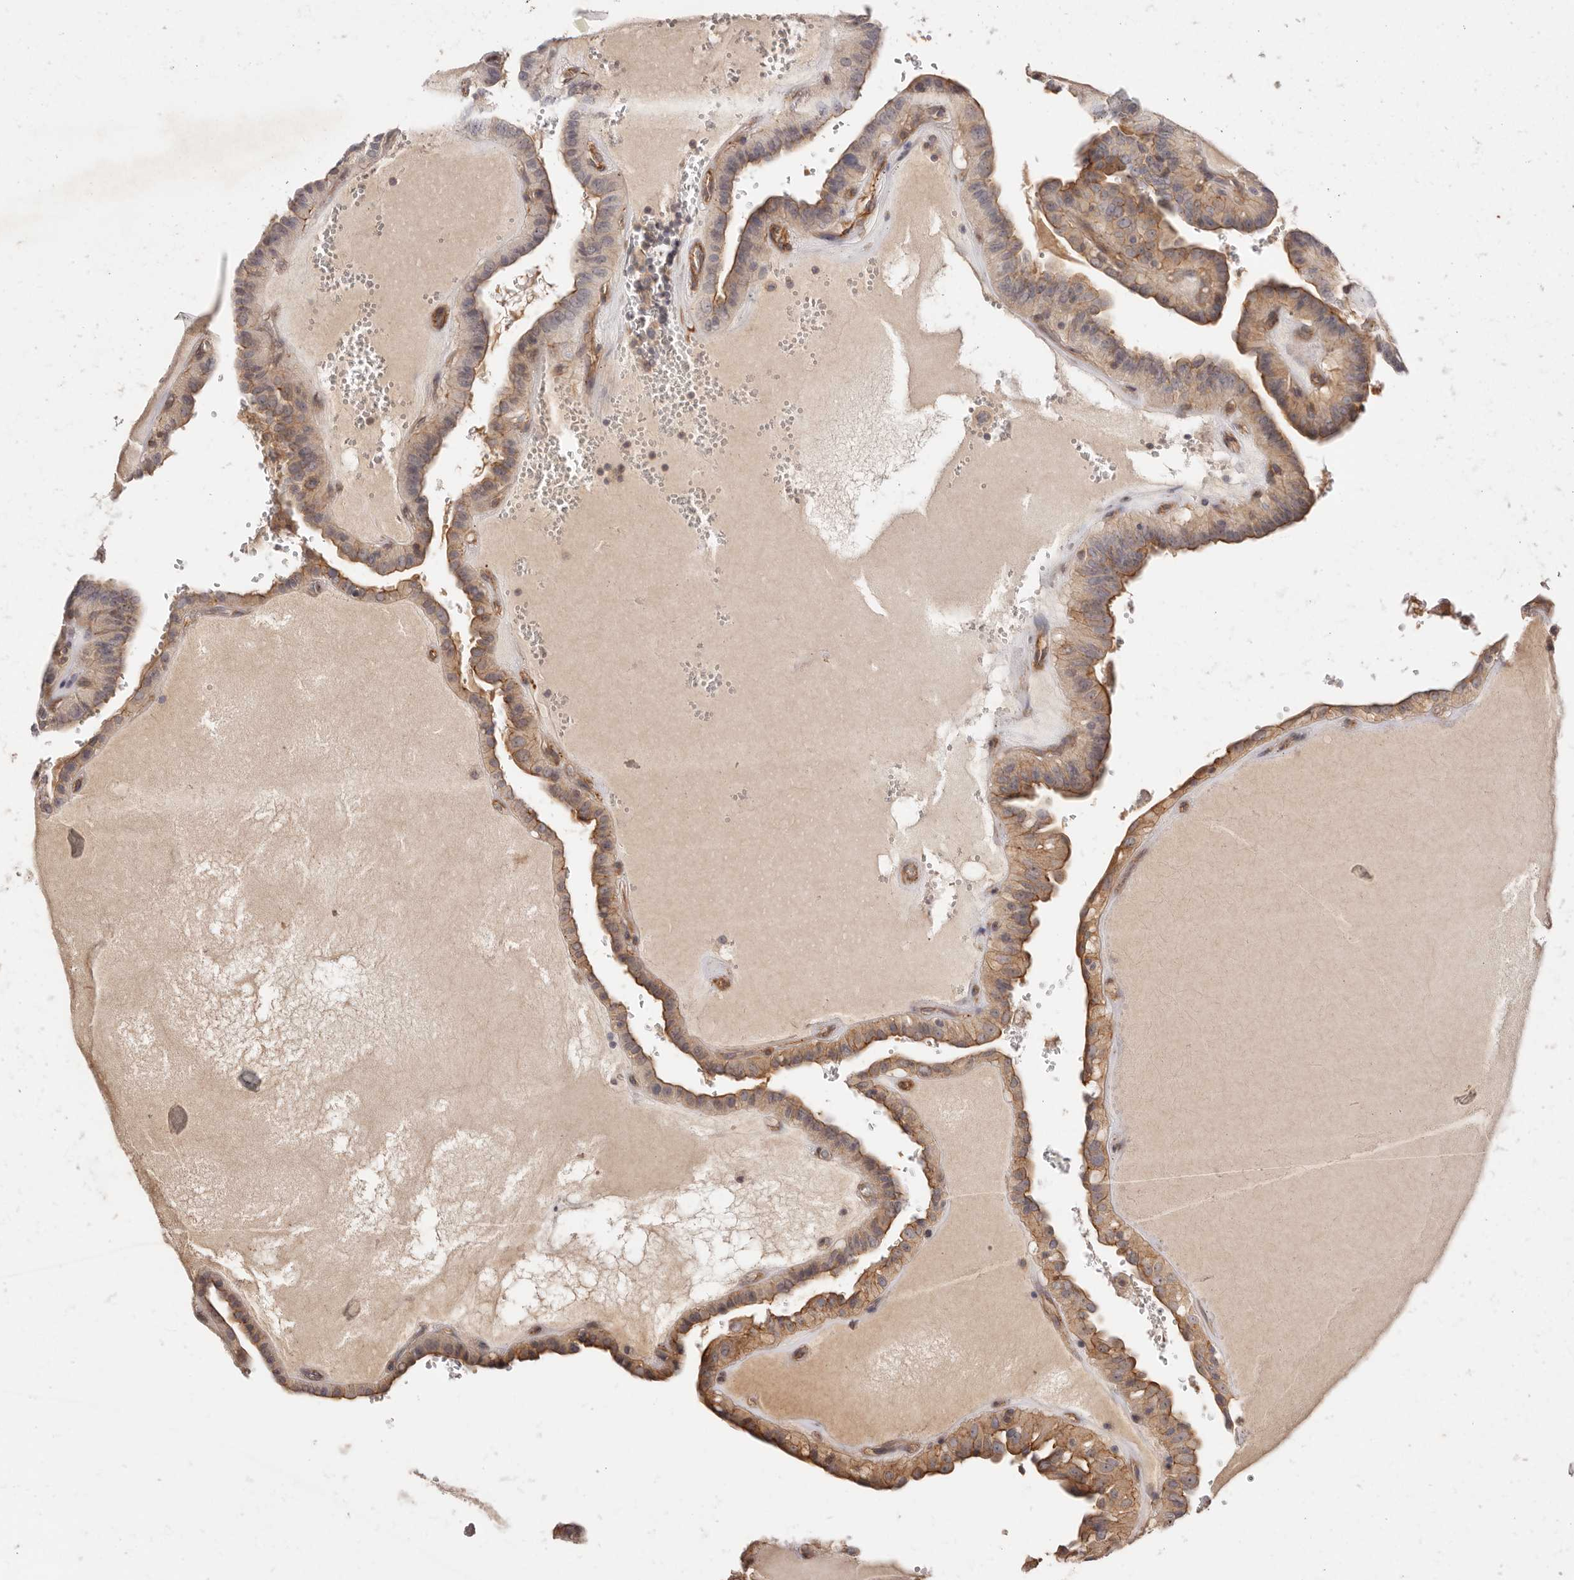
{"staining": {"intensity": "moderate", "quantity": ">75%", "location": "cytoplasmic/membranous"}, "tissue": "thyroid cancer", "cell_type": "Tumor cells", "image_type": "cancer", "snomed": [{"axis": "morphology", "description": "Papillary adenocarcinoma, NOS"}, {"axis": "topography", "description": "Thyroid gland"}], "caption": "Human thyroid cancer stained for a protein (brown) displays moderate cytoplasmic/membranous positive positivity in about >75% of tumor cells.", "gene": "SLC35B2", "patient": {"sex": "male", "age": 77}}